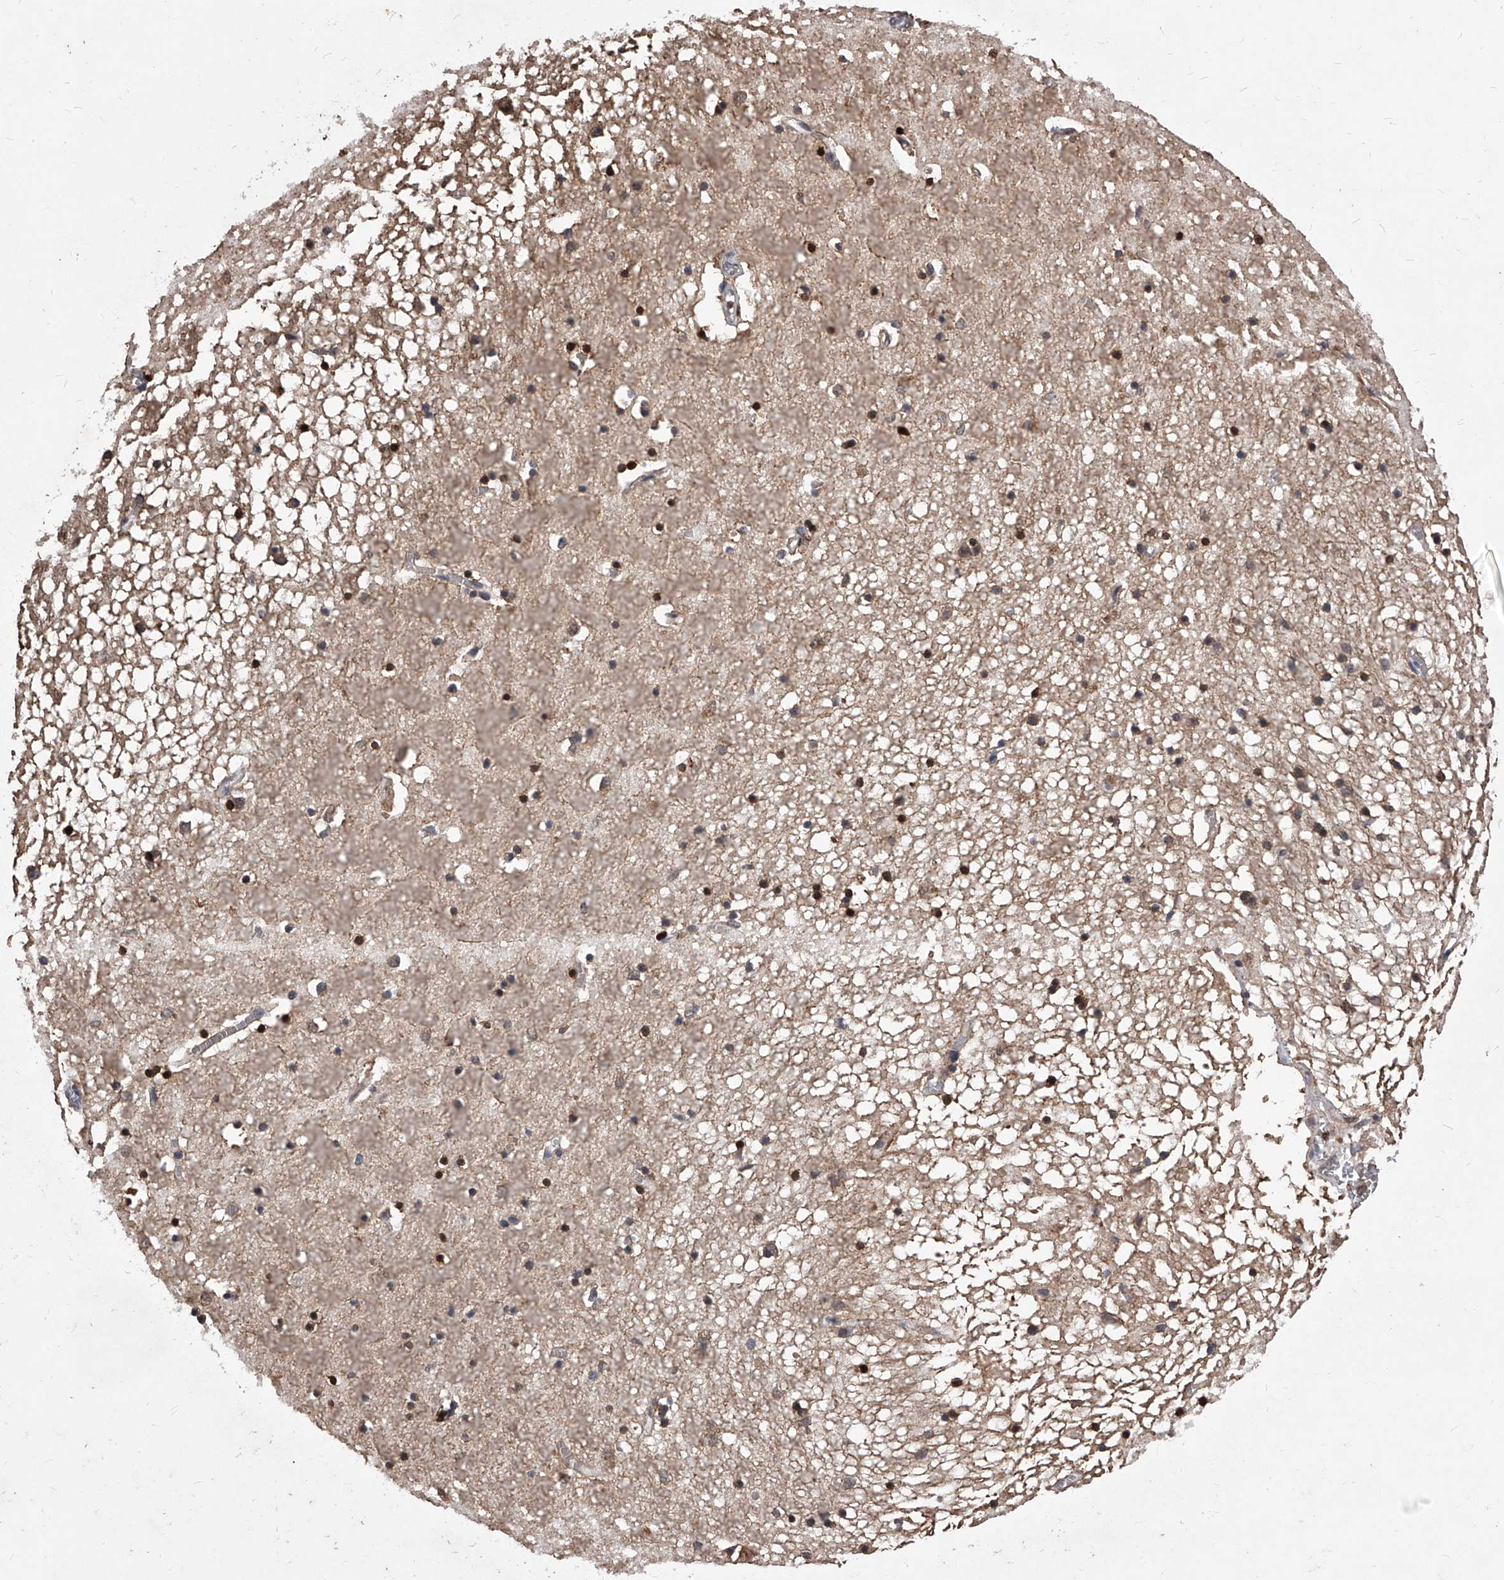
{"staining": {"intensity": "moderate", "quantity": "25%-75%", "location": "cytoplasmic/membranous,nuclear"}, "tissue": "hippocampus", "cell_type": "Glial cells", "image_type": "normal", "snomed": [{"axis": "morphology", "description": "Normal tissue, NOS"}, {"axis": "topography", "description": "Hippocampus"}], "caption": "Immunohistochemistry staining of unremarkable hippocampus, which reveals medium levels of moderate cytoplasmic/membranous,nuclear positivity in about 25%-75% of glial cells indicating moderate cytoplasmic/membranous,nuclear protein expression. The staining was performed using DAB (brown) for protein detection and nuclei were counterstained in hematoxylin (blue).", "gene": "ID1", "patient": {"sex": "male", "age": 70}}